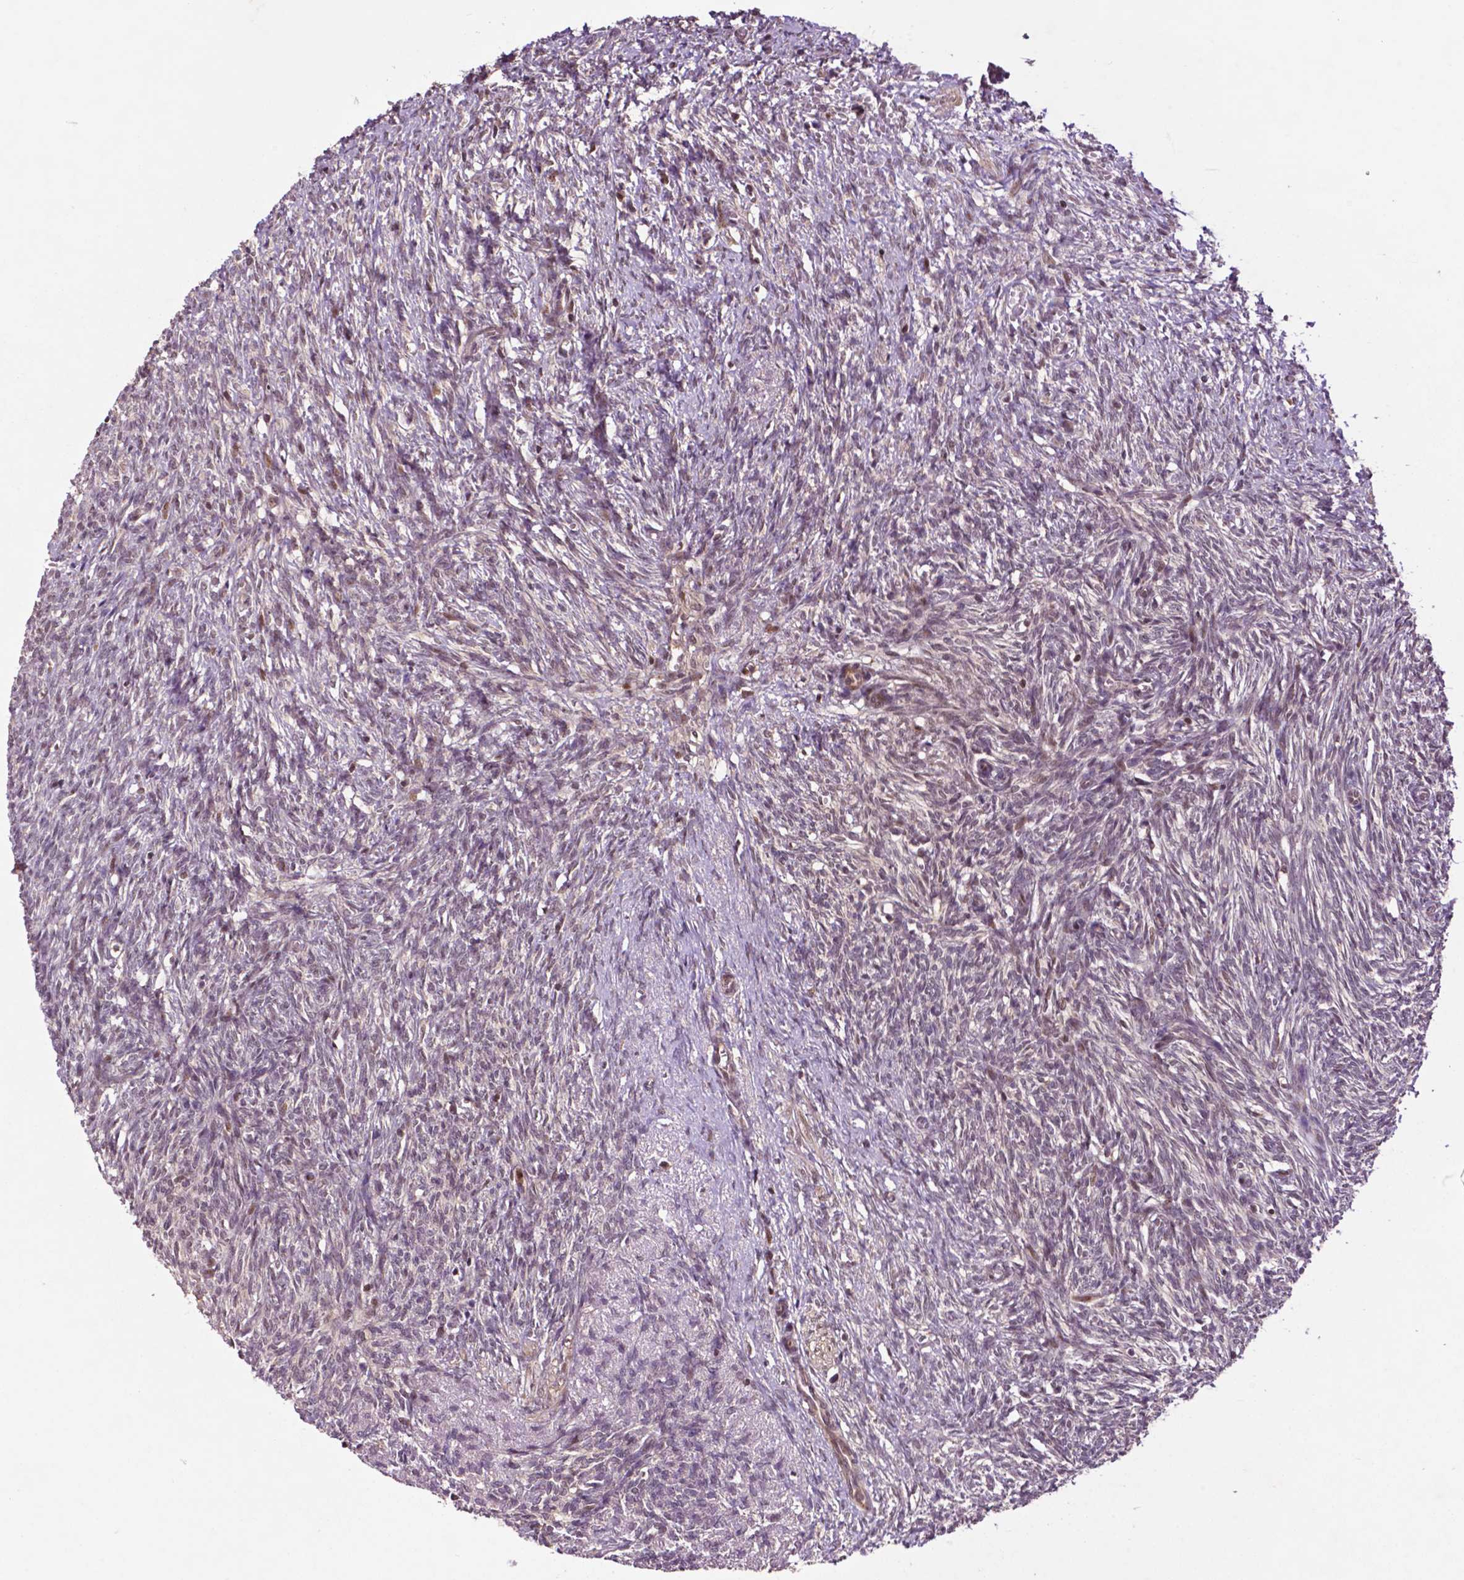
{"staining": {"intensity": "weak", "quantity": ">75%", "location": "cytoplasmic/membranous"}, "tissue": "ovary", "cell_type": "Follicle cells", "image_type": "normal", "snomed": [{"axis": "morphology", "description": "Normal tissue, NOS"}, {"axis": "topography", "description": "Ovary"}], "caption": "Follicle cells show low levels of weak cytoplasmic/membranous staining in approximately >75% of cells in benign human ovary.", "gene": "TMX2", "patient": {"sex": "female", "age": 46}}